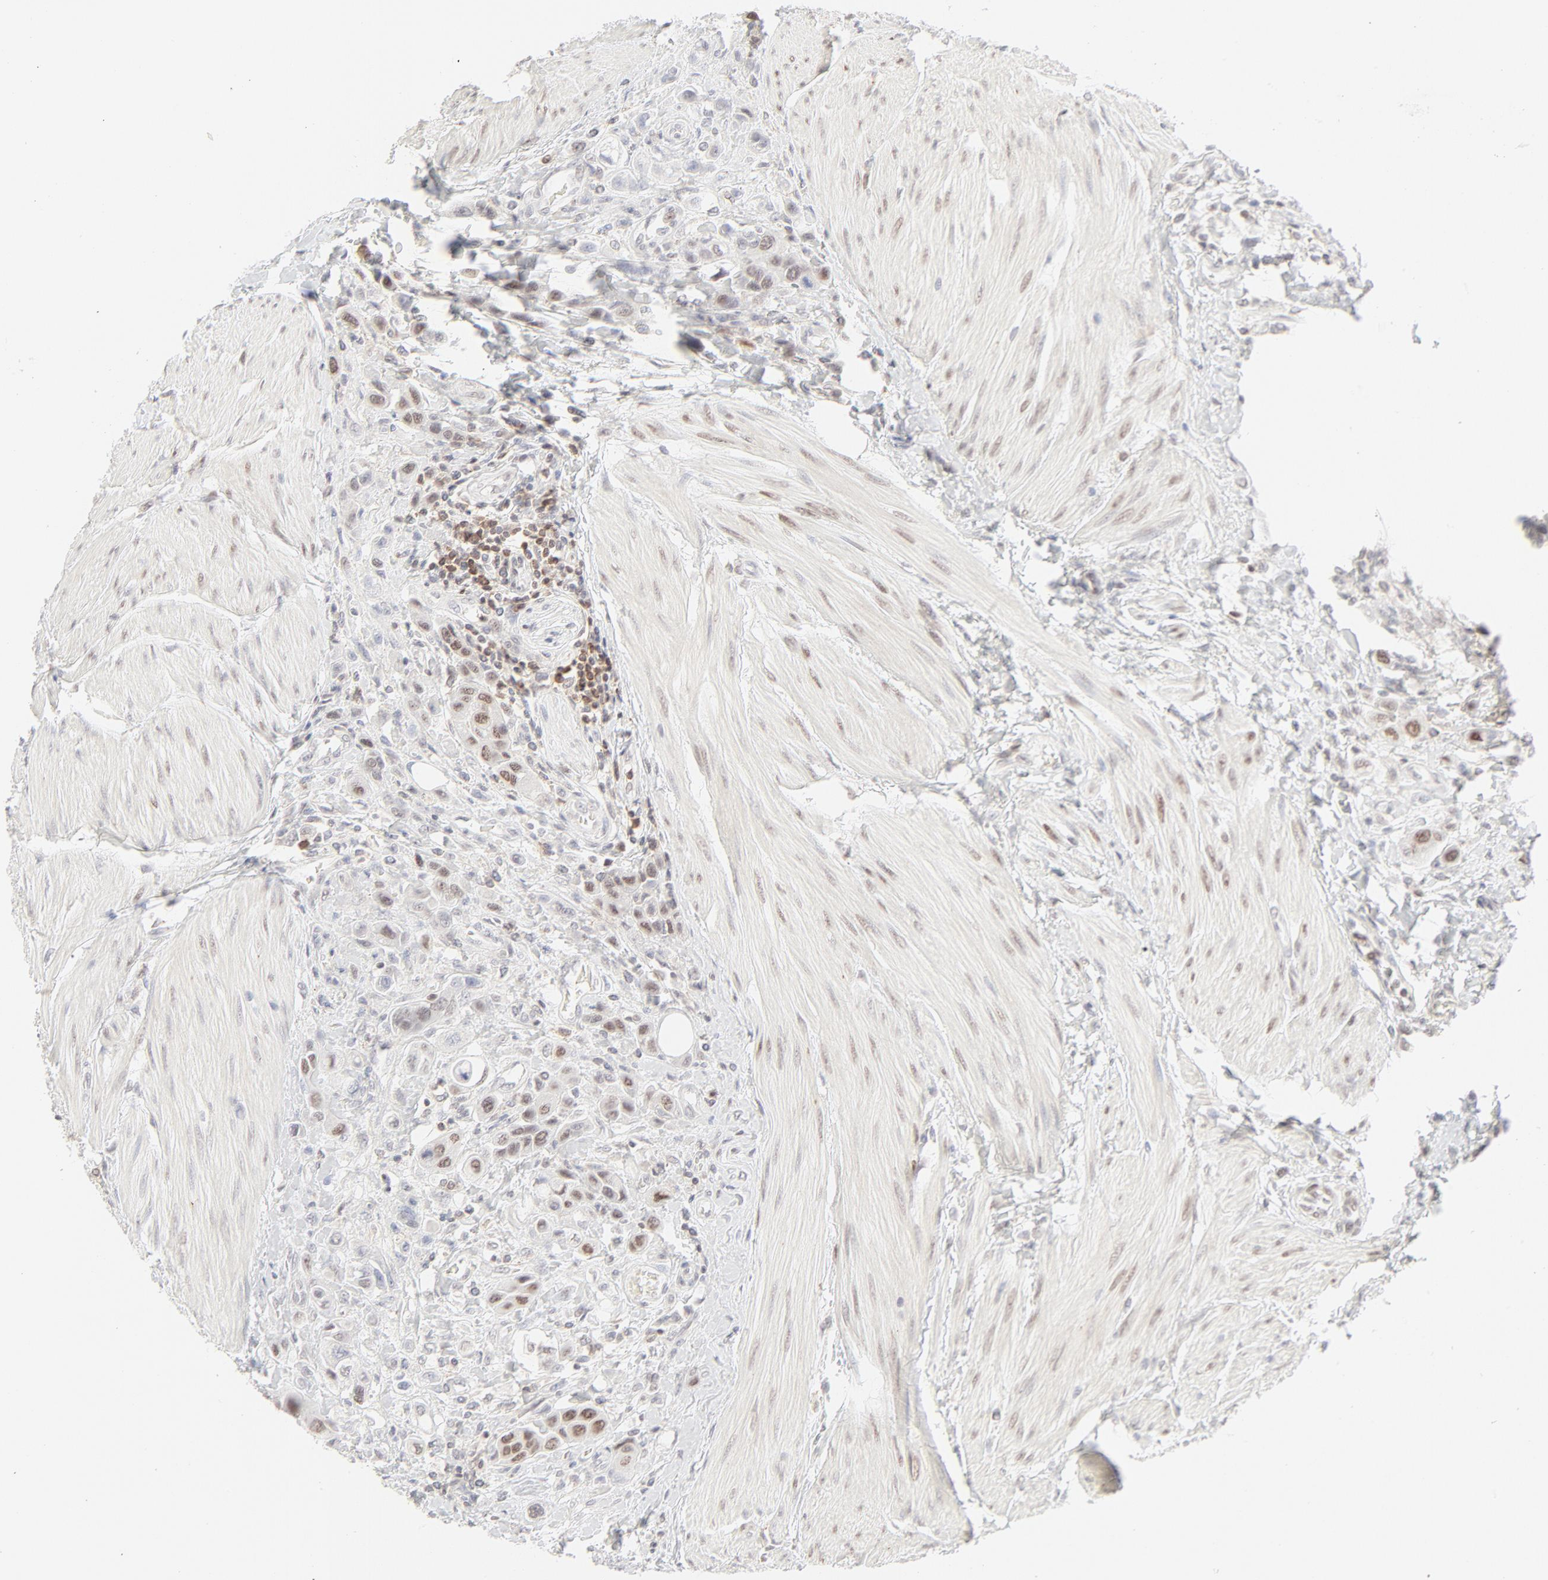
{"staining": {"intensity": "moderate", "quantity": "25%-75%", "location": "nuclear"}, "tissue": "urothelial cancer", "cell_type": "Tumor cells", "image_type": "cancer", "snomed": [{"axis": "morphology", "description": "Urothelial carcinoma, High grade"}, {"axis": "topography", "description": "Urinary bladder"}], "caption": "Immunohistochemistry (IHC) histopathology image of neoplastic tissue: urothelial cancer stained using immunohistochemistry (IHC) shows medium levels of moderate protein expression localized specifically in the nuclear of tumor cells, appearing as a nuclear brown color.", "gene": "PRKCB", "patient": {"sex": "male", "age": 50}}